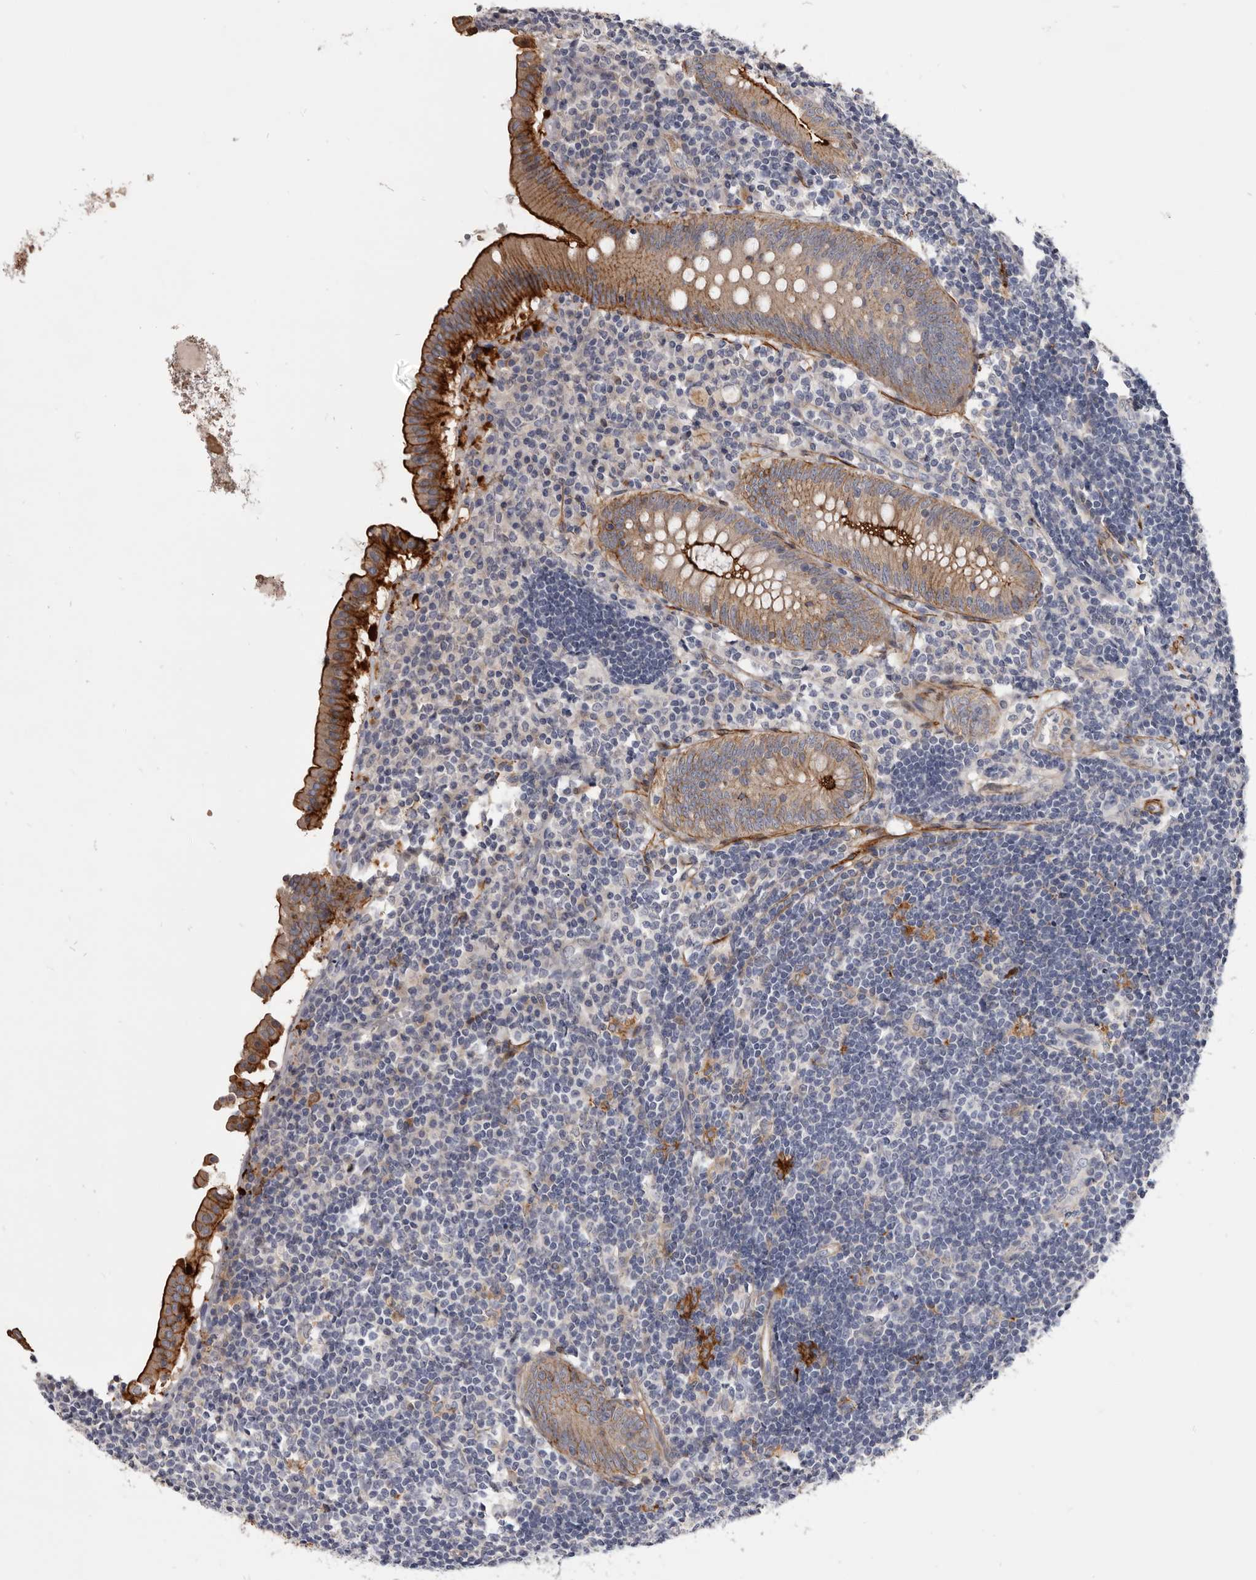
{"staining": {"intensity": "strong", "quantity": ">75%", "location": "cytoplasmic/membranous"}, "tissue": "appendix", "cell_type": "Glandular cells", "image_type": "normal", "snomed": [{"axis": "morphology", "description": "Normal tissue, NOS"}, {"axis": "topography", "description": "Appendix"}], "caption": "Appendix stained with IHC reveals strong cytoplasmic/membranous expression in approximately >75% of glandular cells.", "gene": "CGN", "patient": {"sex": "female", "age": 54}}